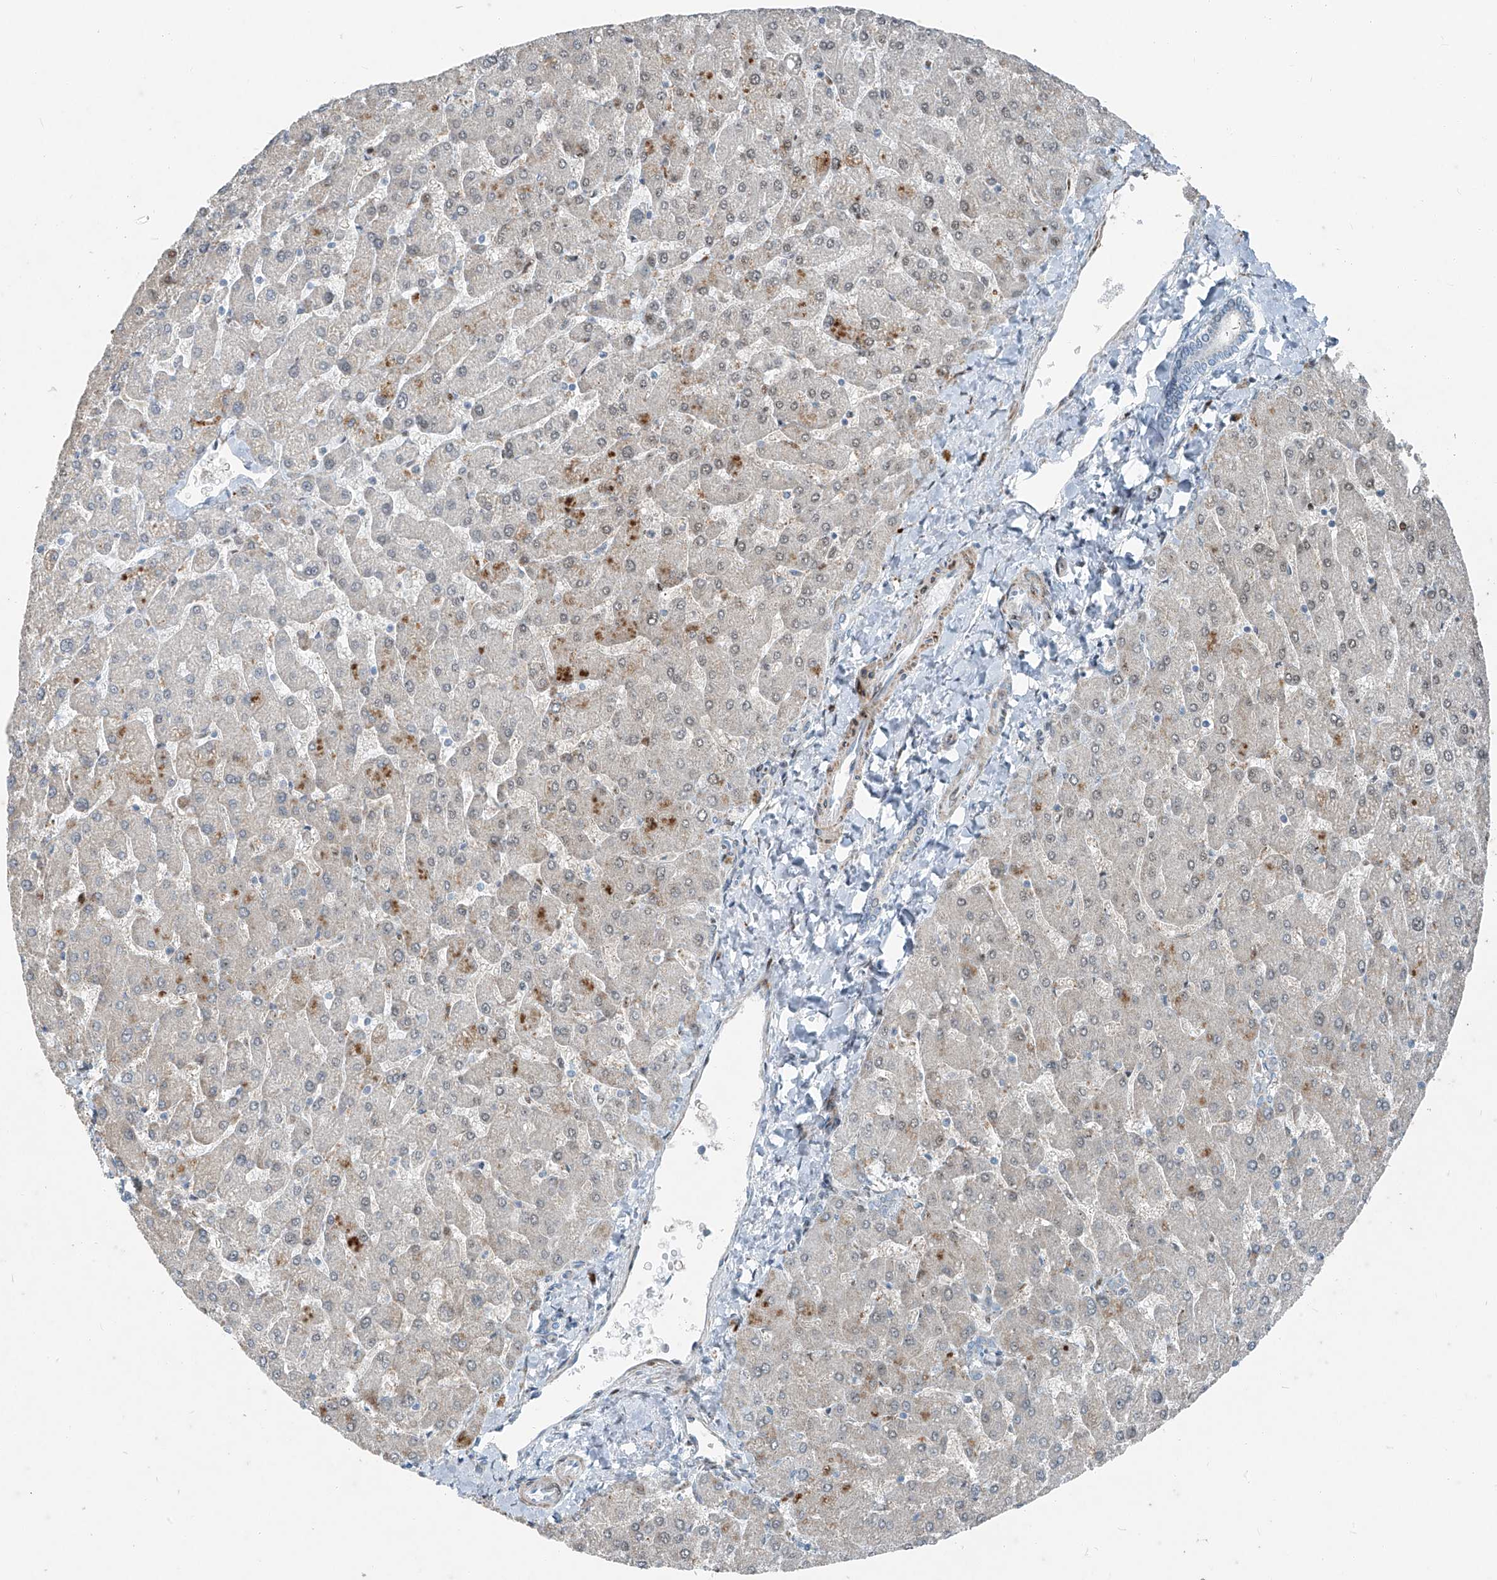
{"staining": {"intensity": "negative", "quantity": "none", "location": "none"}, "tissue": "liver", "cell_type": "Cholangiocytes", "image_type": "normal", "snomed": [{"axis": "morphology", "description": "Normal tissue, NOS"}, {"axis": "topography", "description": "Liver"}], "caption": "DAB (3,3'-diaminobenzidine) immunohistochemical staining of unremarkable human liver displays no significant positivity in cholangiocytes. The staining is performed using DAB brown chromogen with nuclei counter-stained in using hematoxylin.", "gene": "PPCS", "patient": {"sex": "male", "age": 55}}